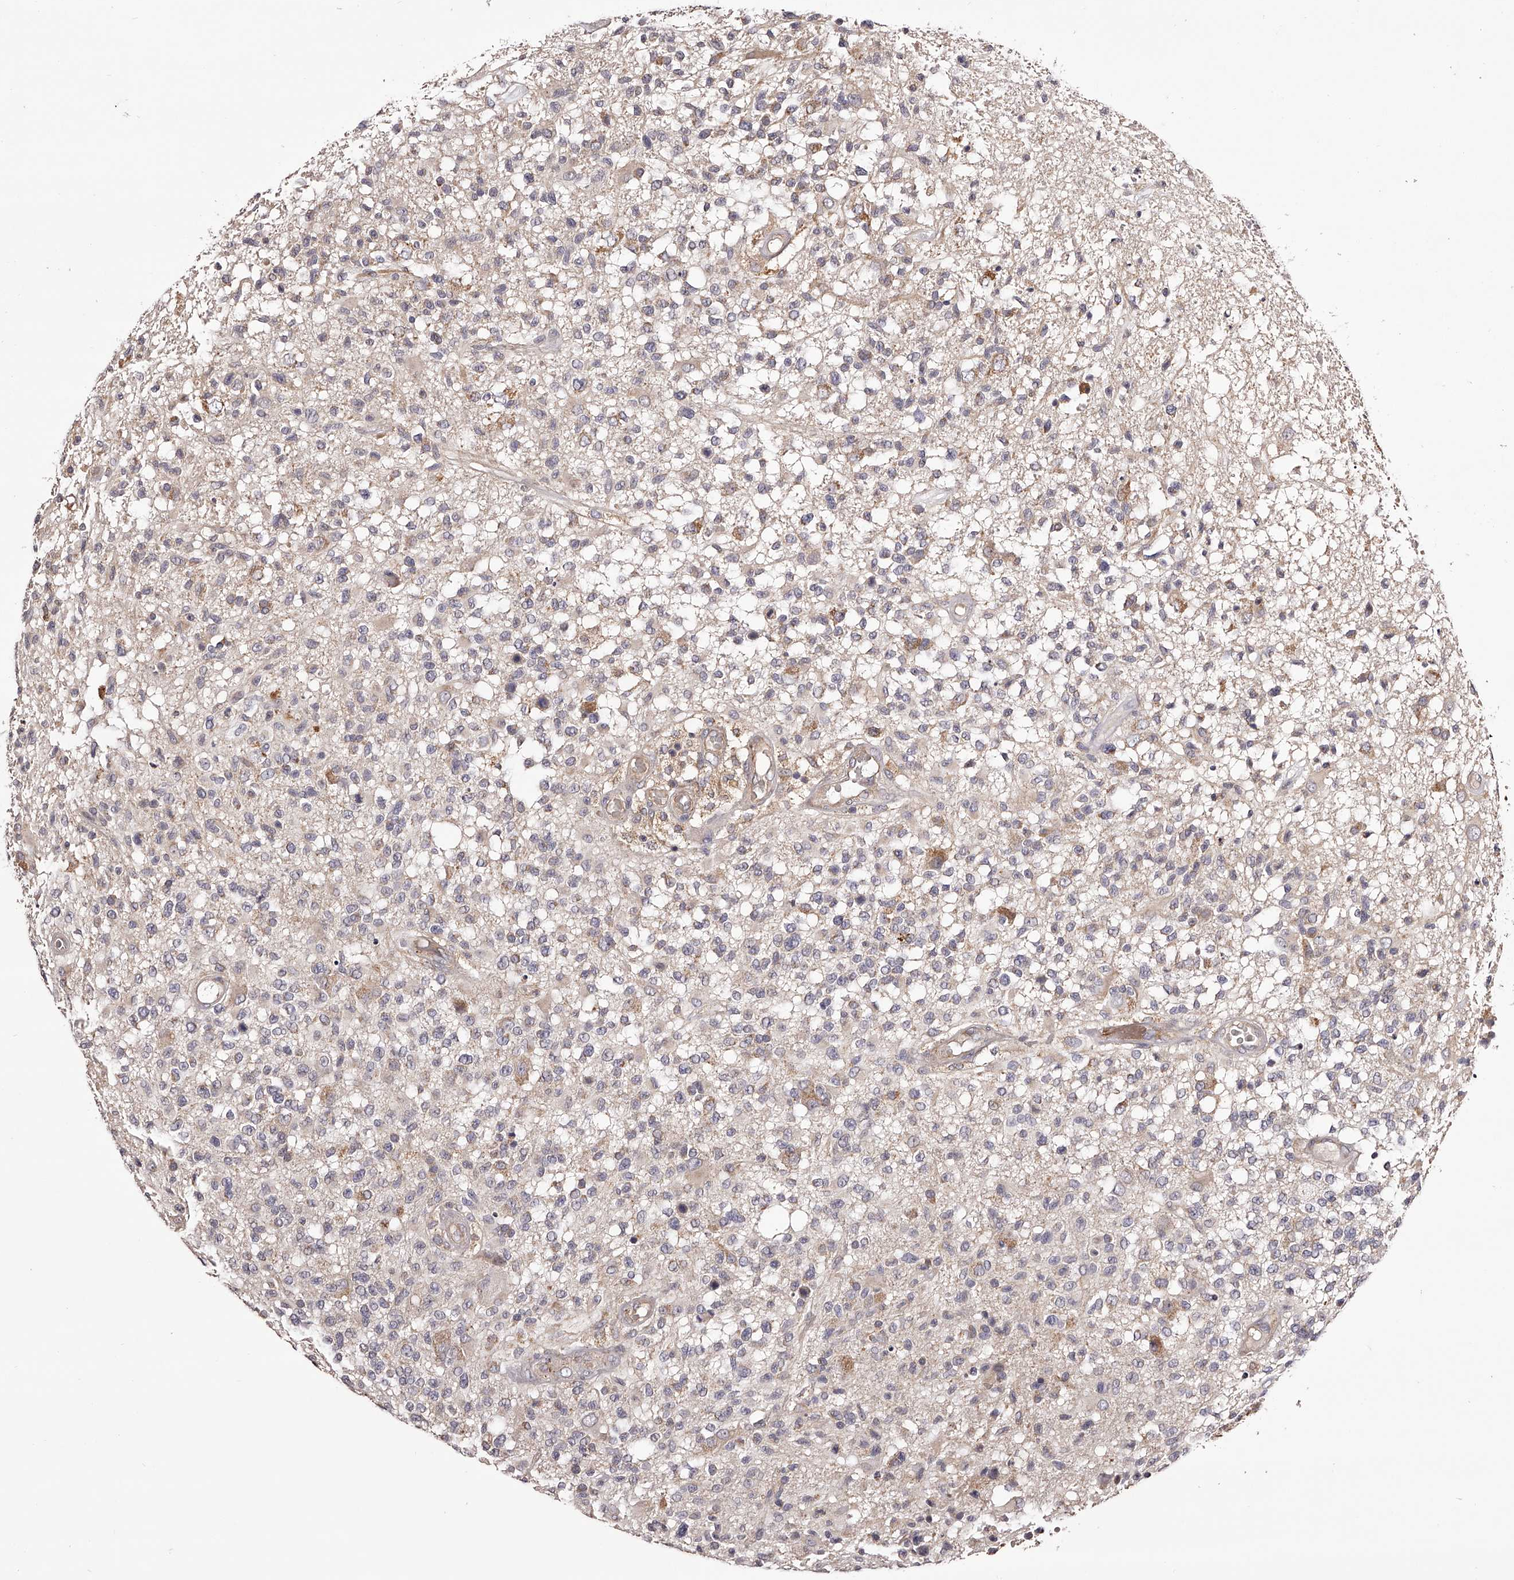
{"staining": {"intensity": "weak", "quantity": "<25%", "location": "cytoplasmic/membranous"}, "tissue": "glioma", "cell_type": "Tumor cells", "image_type": "cancer", "snomed": [{"axis": "morphology", "description": "Glioma, malignant, High grade"}, {"axis": "morphology", "description": "Glioblastoma, NOS"}, {"axis": "topography", "description": "Brain"}], "caption": "Glioma was stained to show a protein in brown. There is no significant positivity in tumor cells.", "gene": "ODF2L", "patient": {"sex": "male", "age": 60}}